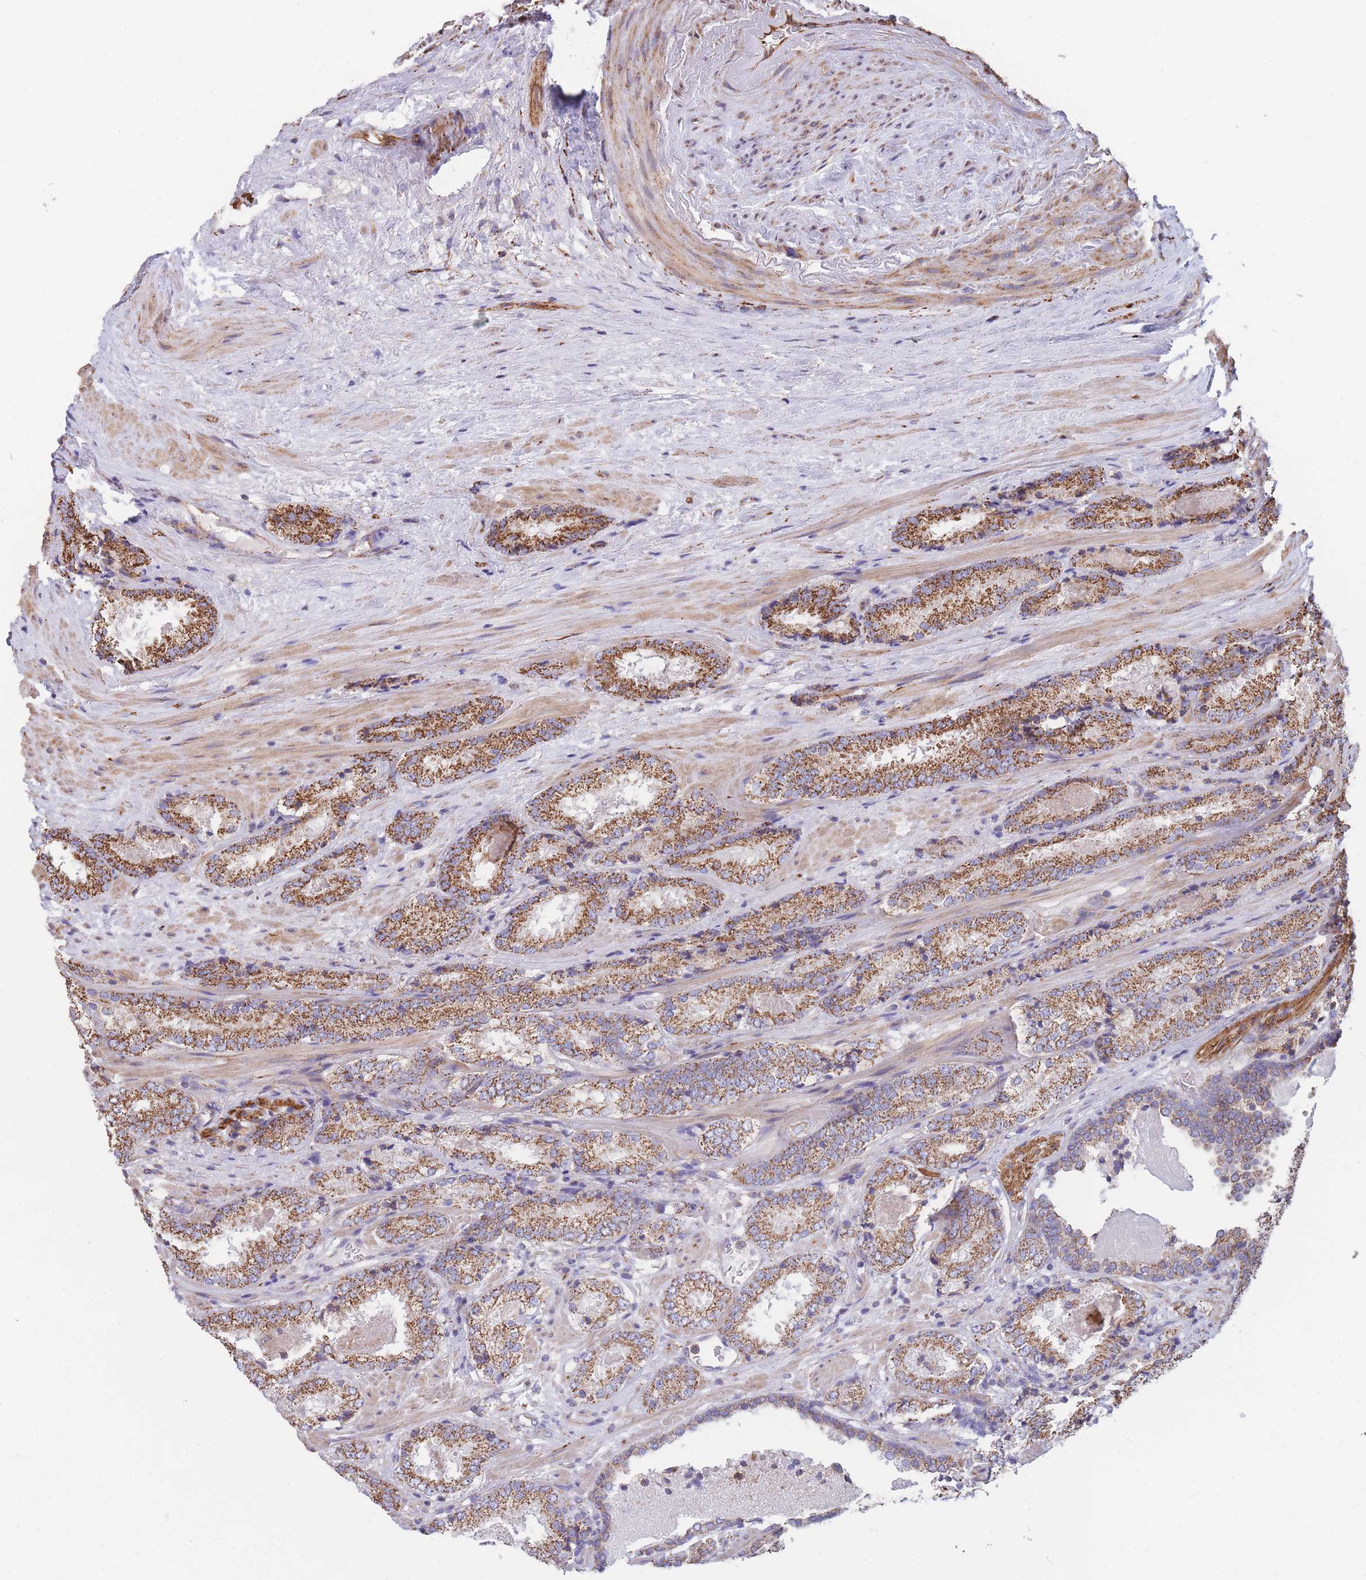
{"staining": {"intensity": "moderate", "quantity": ">75%", "location": "cytoplasmic/membranous"}, "tissue": "prostate cancer", "cell_type": "Tumor cells", "image_type": "cancer", "snomed": [{"axis": "morphology", "description": "Adenocarcinoma, High grade"}, {"axis": "topography", "description": "Prostate"}], "caption": "DAB immunohistochemical staining of prostate cancer demonstrates moderate cytoplasmic/membranous protein positivity in about >75% of tumor cells.", "gene": "FKBP8", "patient": {"sex": "male", "age": 63}}